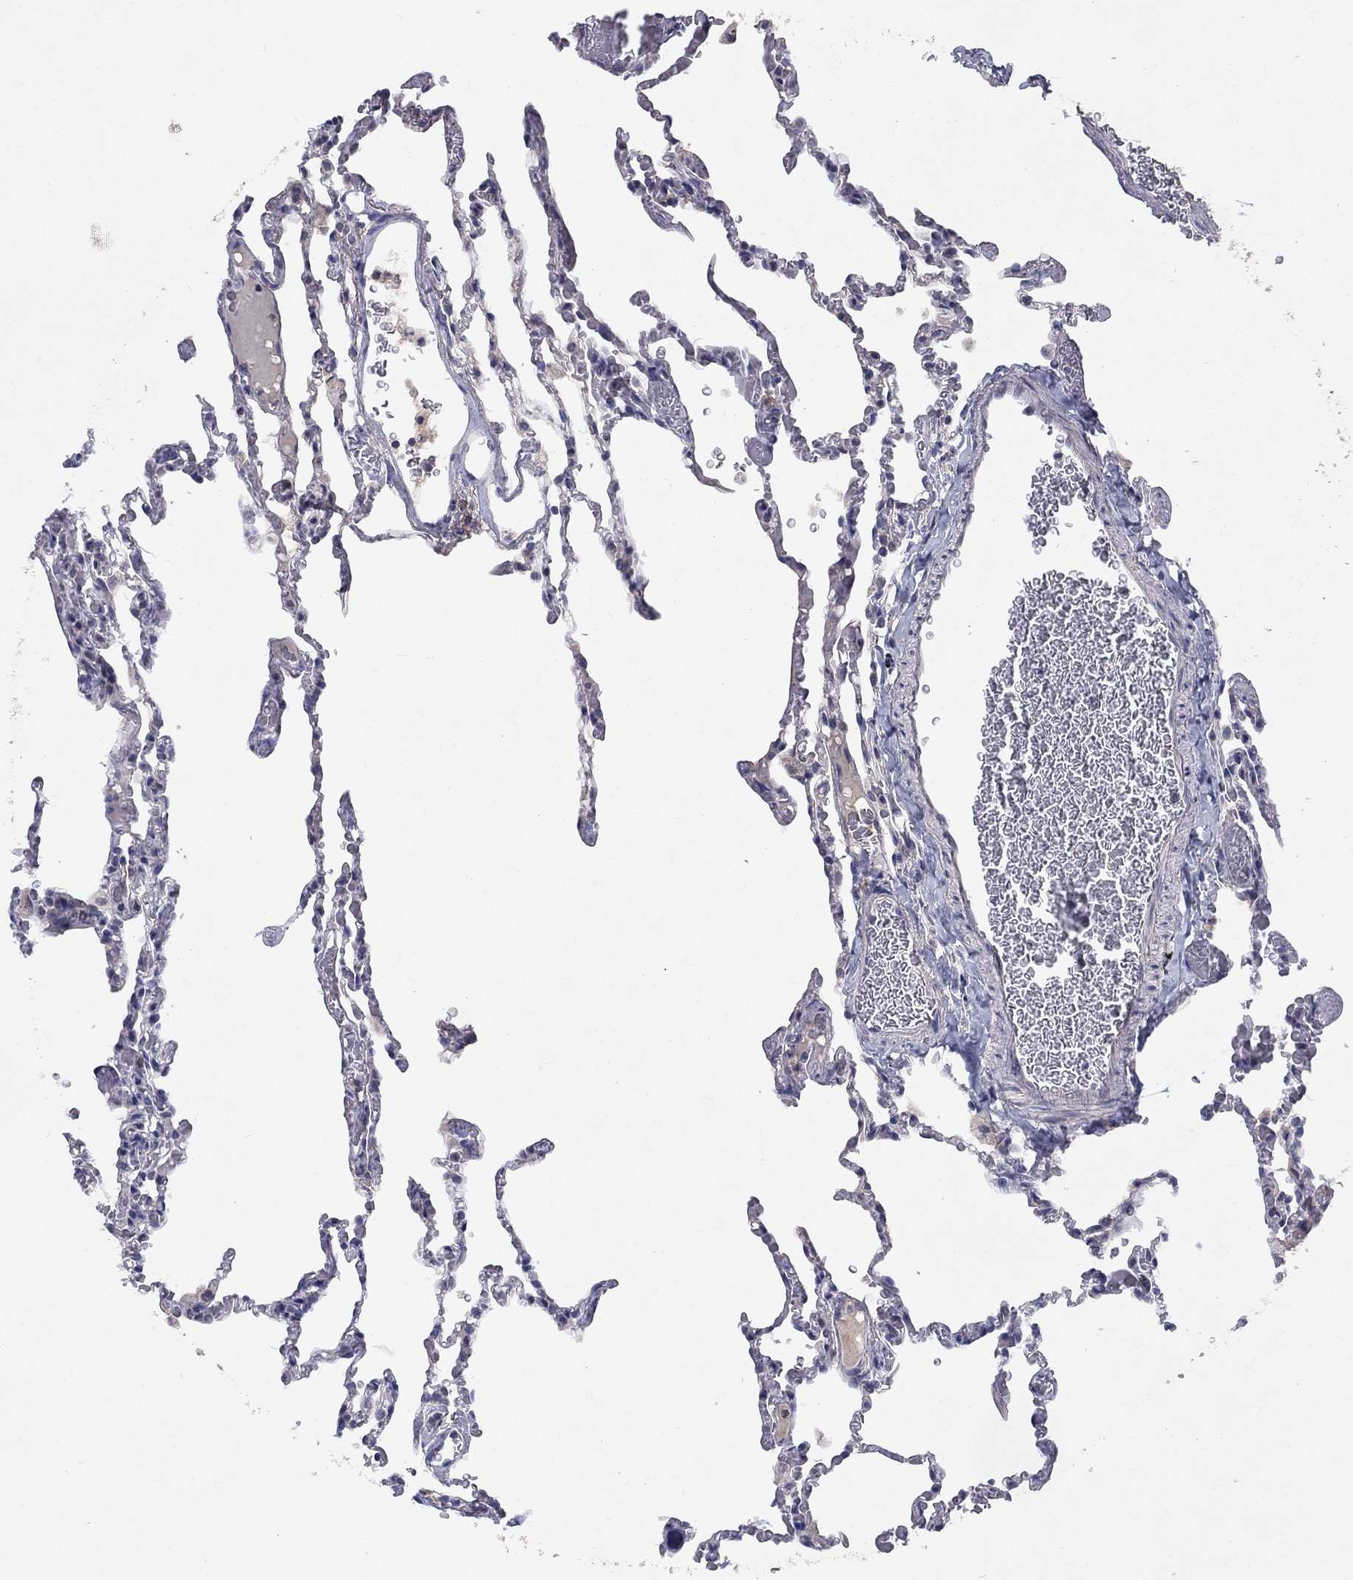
{"staining": {"intensity": "negative", "quantity": "none", "location": "none"}, "tissue": "lung", "cell_type": "Alveolar cells", "image_type": "normal", "snomed": [{"axis": "morphology", "description": "Normal tissue, NOS"}, {"axis": "topography", "description": "Lung"}], "caption": "This image is of normal lung stained with immunohistochemistry (IHC) to label a protein in brown with the nuclei are counter-stained blue. There is no expression in alveolar cells.", "gene": "CACNA1A", "patient": {"sex": "female", "age": 43}}